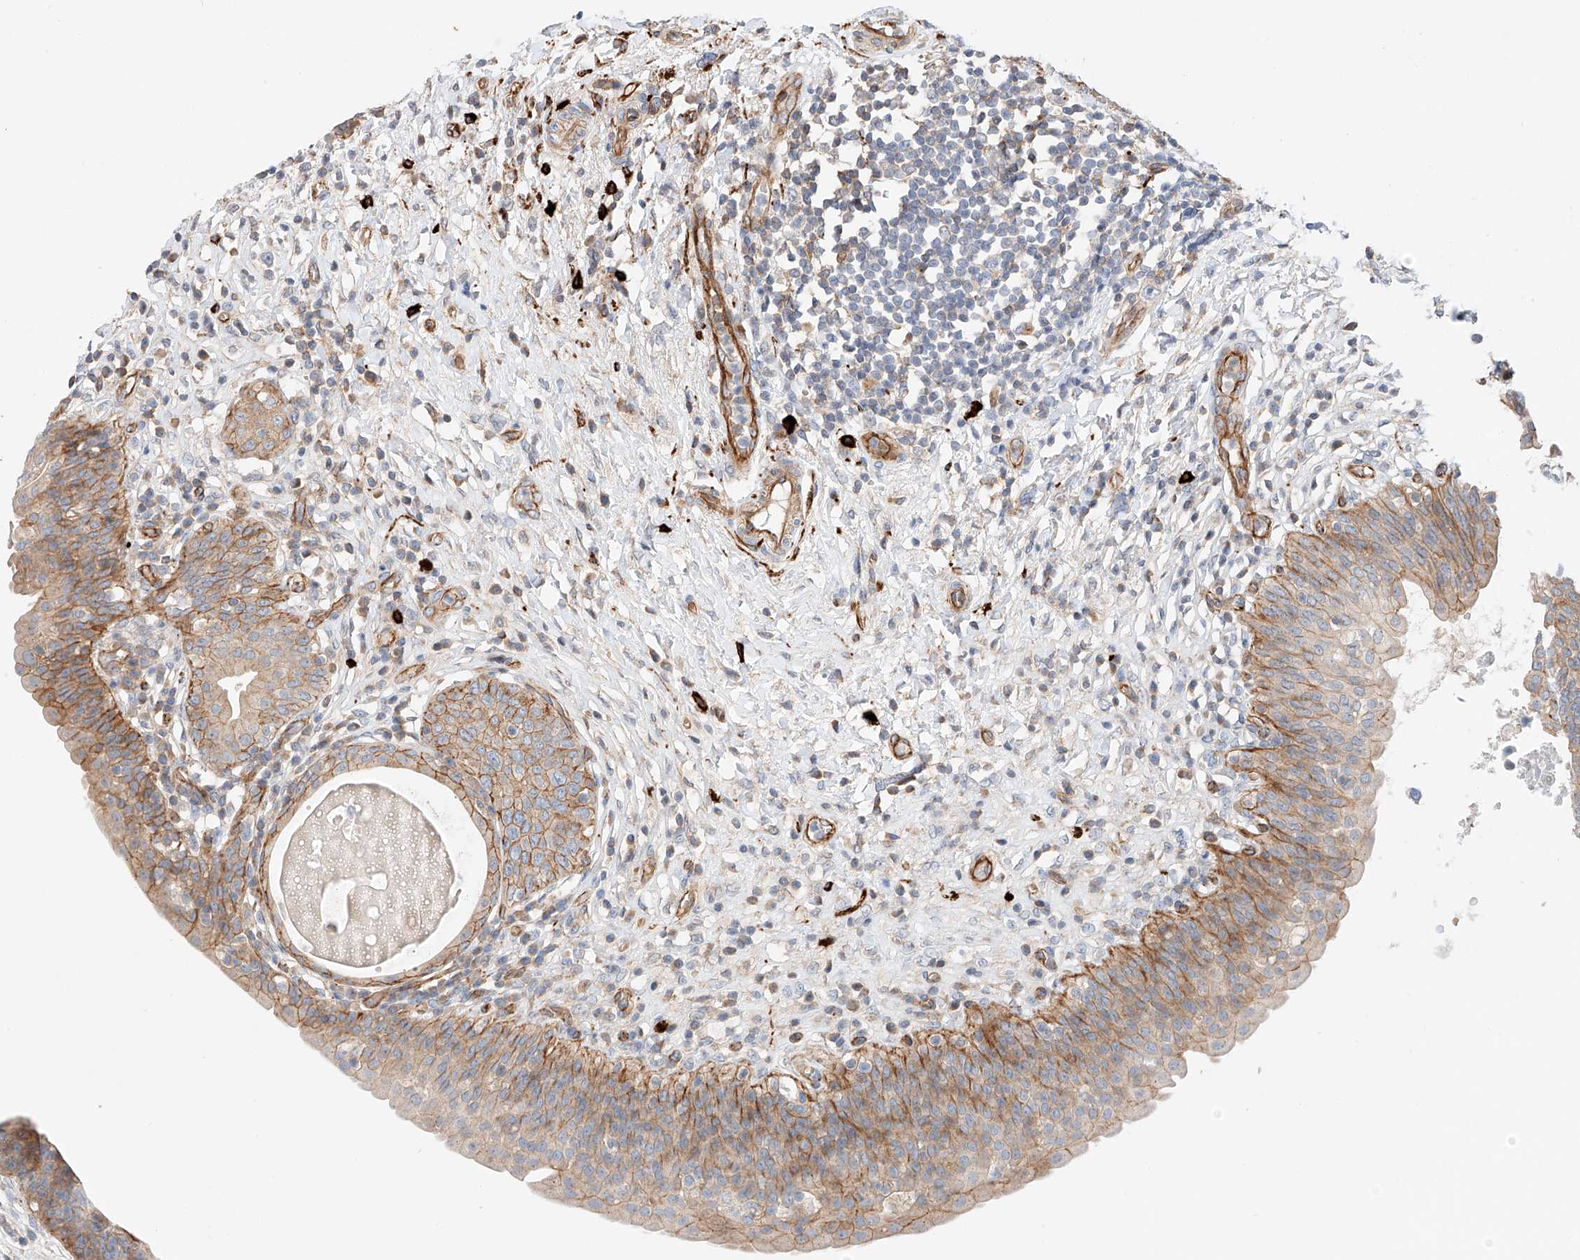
{"staining": {"intensity": "moderate", "quantity": "25%-75%", "location": "cytoplasmic/membranous"}, "tissue": "urinary bladder", "cell_type": "Urothelial cells", "image_type": "normal", "snomed": [{"axis": "morphology", "description": "Normal tissue, NOS"}, {"axis": "topography", "description": "Urinary bladder"}], "caption": "Urothelial cells display medium levels of moderate cytoplasmic/membranous expression in about 25%-75% of cells in unremarkable human urinary bladder.", "gene": "MINDY4", "patient": {"sex": "male", "age": 83}}